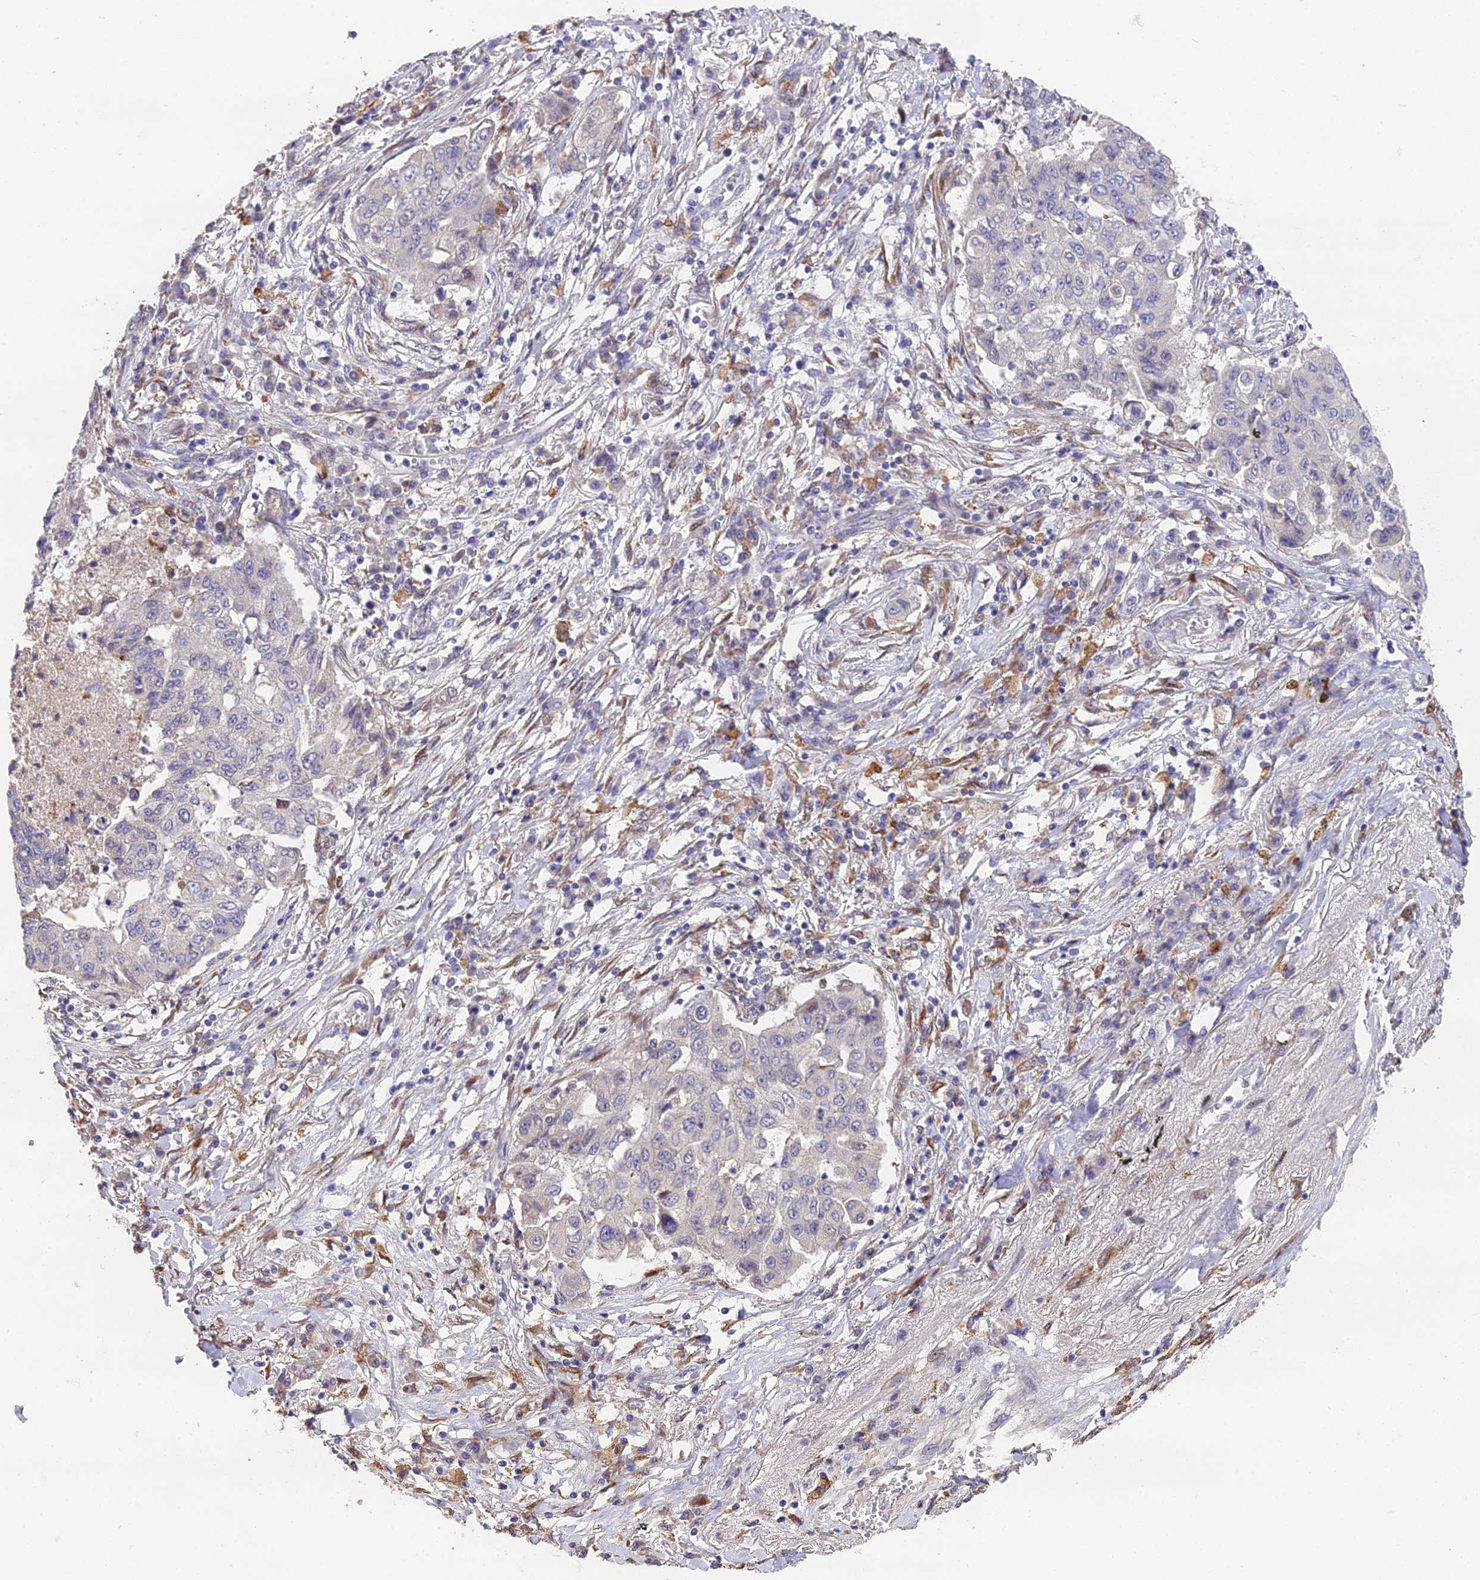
{"staining": {"intensity": "negative", "quantity": "none", "location": "none"}, "tissue": "lung cancer", "cell_type": "Tumor cells", "image_type": "cancer", "snomed": [{"axis": "morphology", "description": "Squamous cell carcinoma, NOS"}, {"axis": "topography", "description": "Lung"}], "caption": "An image of lung cancer (squamous cell carcinoma) stained for a protein shows no brown staining in tumor cells.", "gene": "PUS10", "patient": {"sex": "male", "age": 74}}